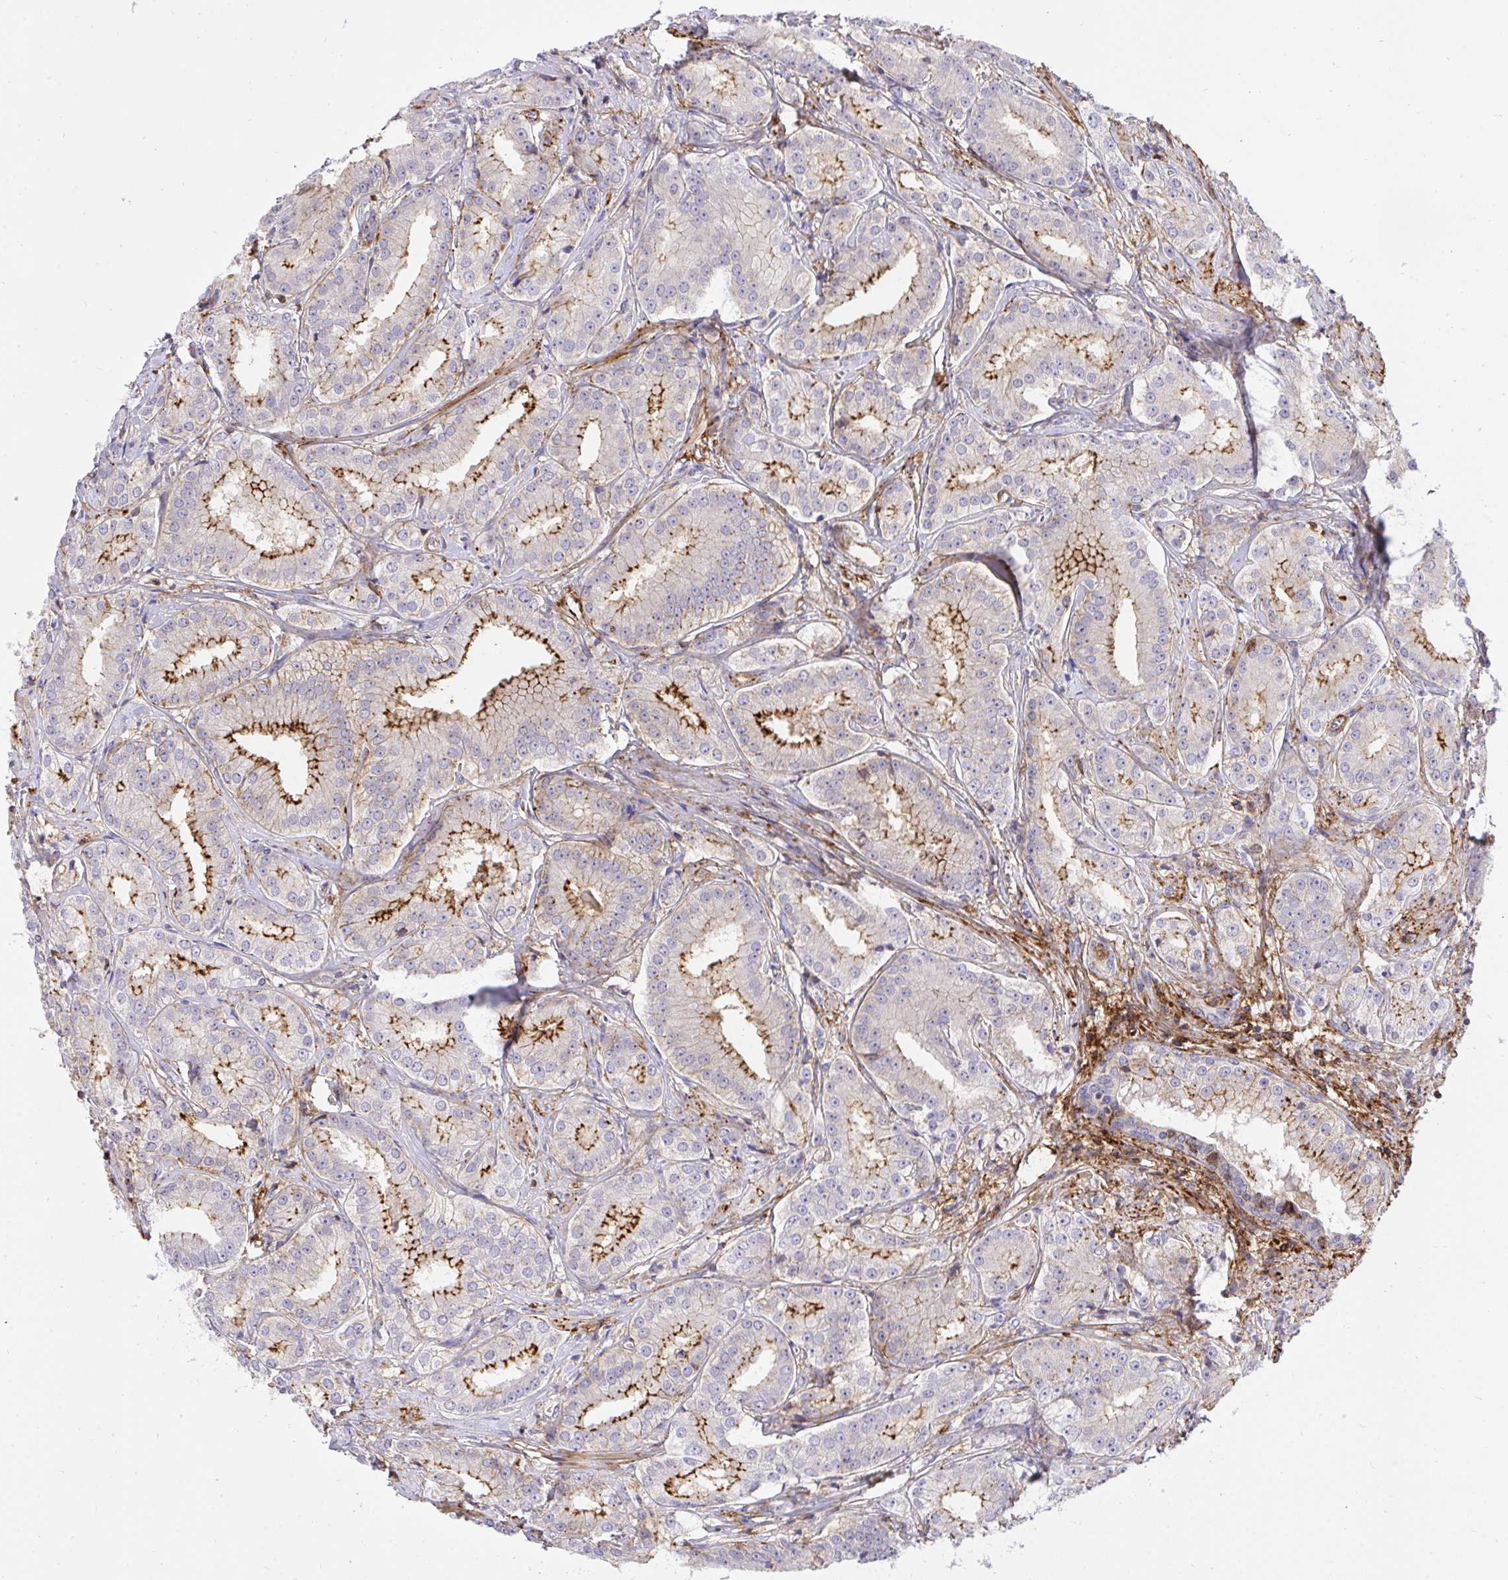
{"staining": {"intensity": "strong", "quantity": "<25%", "location": "cytoplasmic/membranous"}, "tissue": "prostate cancer", "cell_type": "Tumor cells", "image_type": "cancer", "snomed": [{"axis": "morphology", "description": "Adenocarcinoma, High grade"}, {"axis": "topography", "description": "Prostate"}], "caption": "An image showing strong cytoplasmic/membranous expression in approximately <25% of tumor cells in high-grade adenocarcinoma (prostate), as visualized by brown immunohistochemical staining.", "gene": "ERI1", "patient": {"sex": "male", "age": 64}}